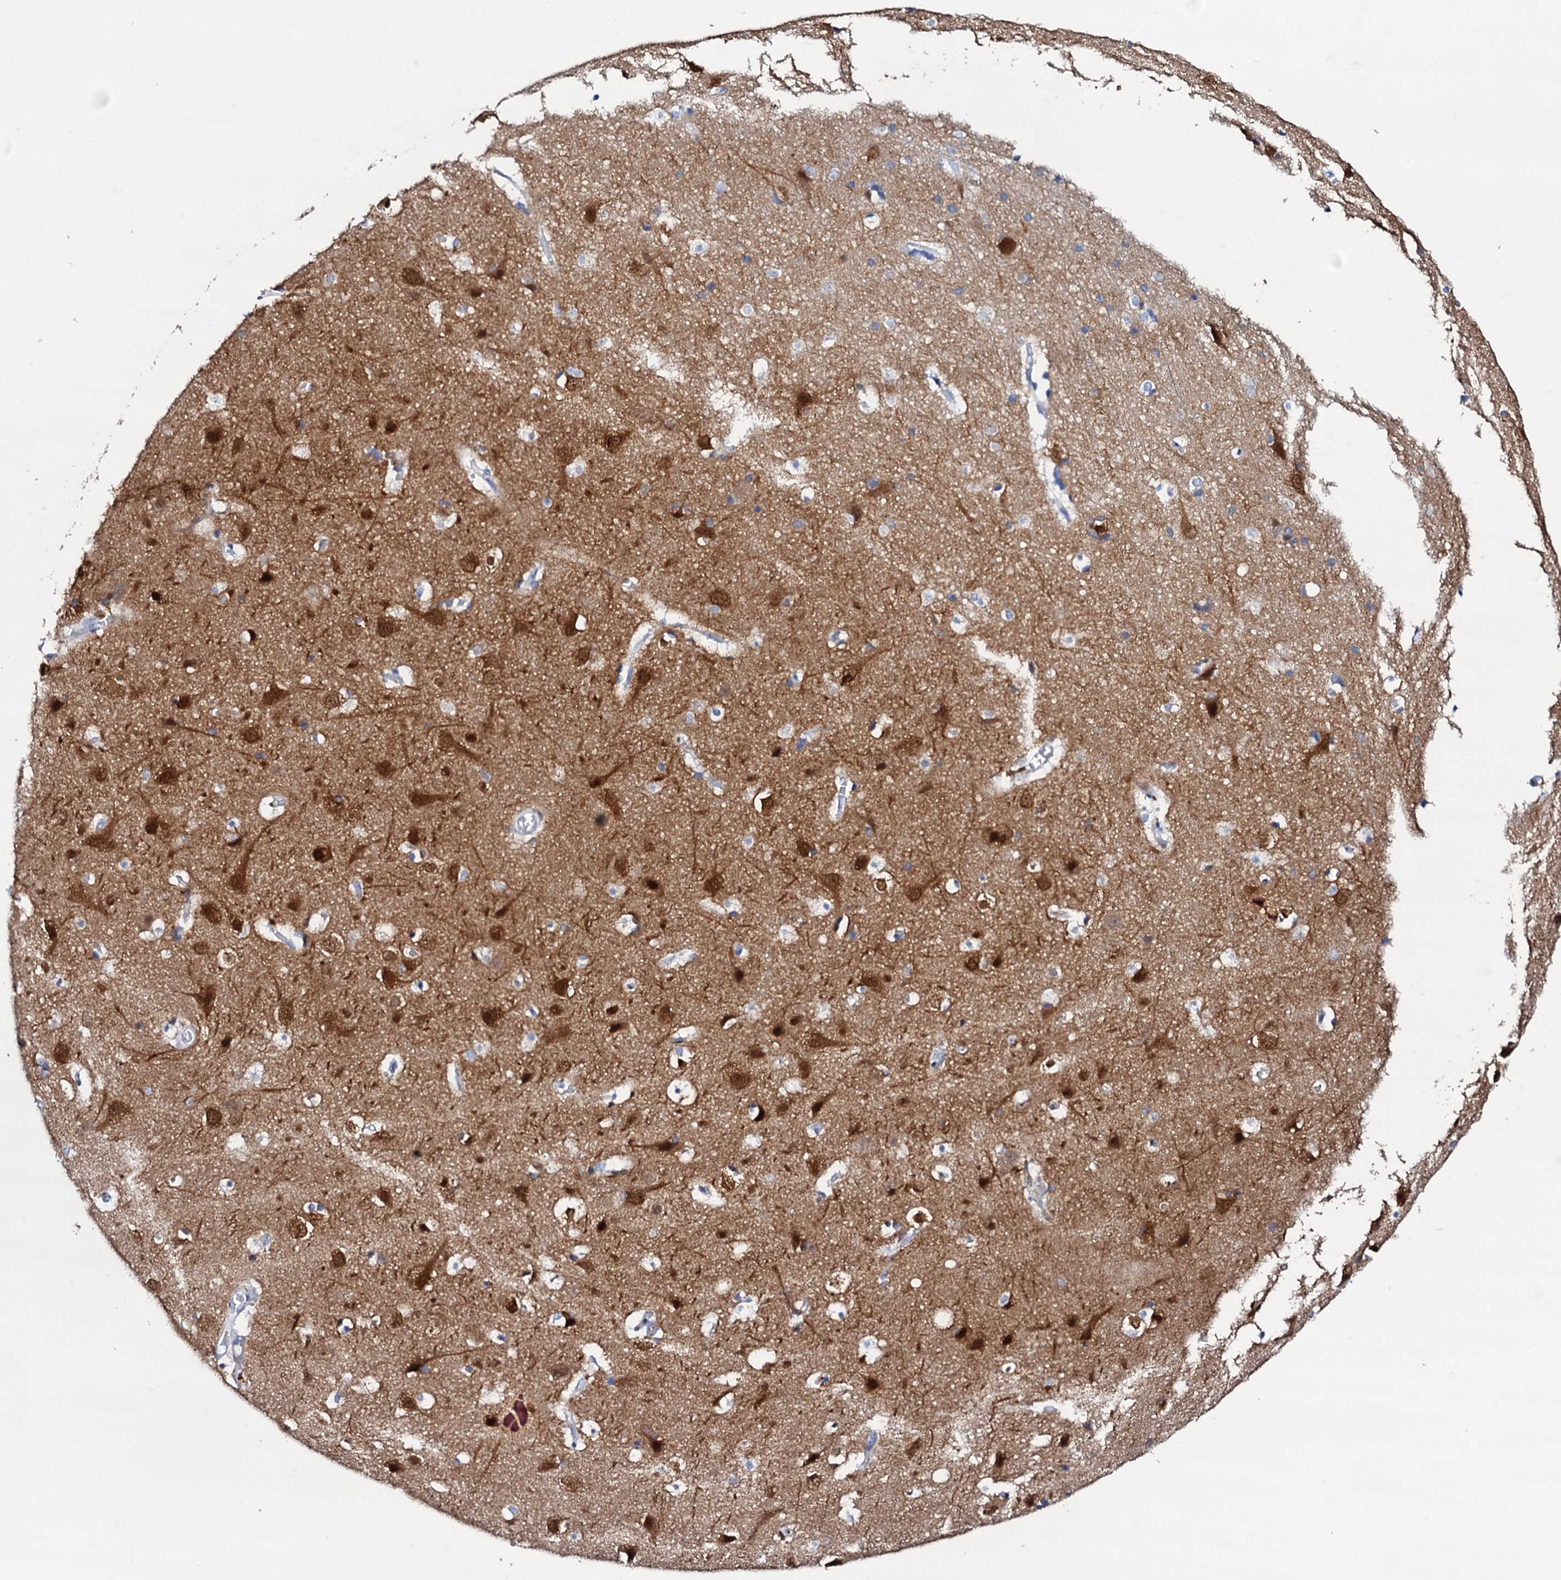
{"staining": {"intensity": "negative", "quantity": "none", "location": "none"}, "tissue": "cerebral cortex", "cell_type": "Endothelial cells", "image_type": "normal", "snomed": [{"axis": "morphology", "description": "Normal tissue, NOS"}, {"axis": "topography", "description": "Cerebral cortex"}], "caption": "Immunohistochemistry of unremarkable cerebral cortex demonstrates no expression in endothelial cells. (DAB (3,3'-diaminobenzidine) IHC, high magnification).", "gene": "FBXL16", "patient": {"sex": "male", "age": 54}}